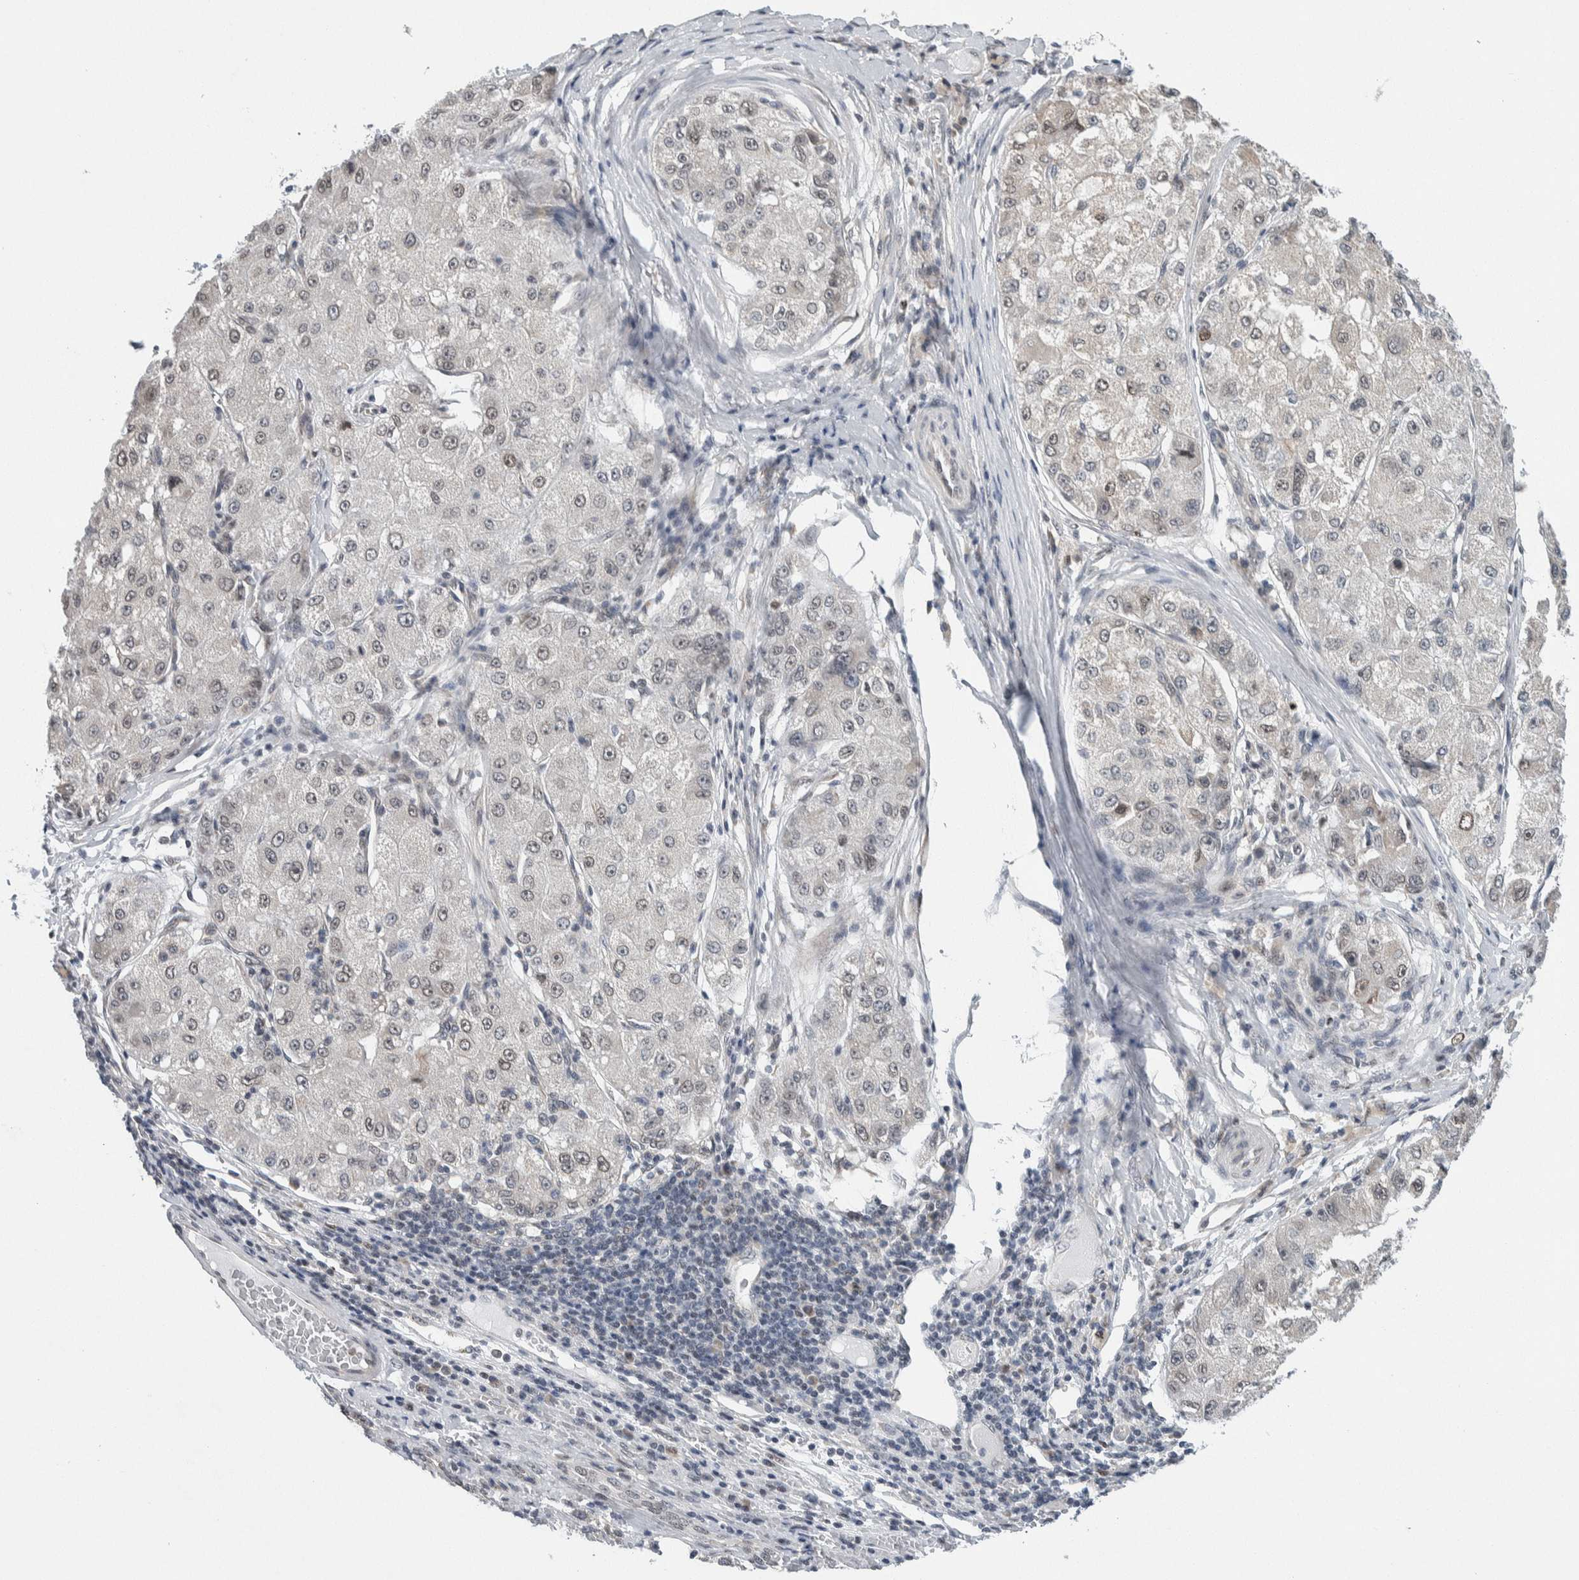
{"staining": {"intensity": "weak", "quantity": ">75%", "location": "nuclear"}, "tissue": "liver cancer", "cell_type": "Tumor cells", "image_type": "cancer", "snomed": [{"axis": "morphology", "description": "Carcinoma, Hepatocellular, NOS"}, {"axis": "topography", "description": "Liver"}], "caption": "A low amount of weak nuclear staining is present in about >75% of tumor cells in hepatocellular carcinoma (liver) tissue.", "gene": "NEUROD1", "patient": {"sex": "male", "age": 80}}